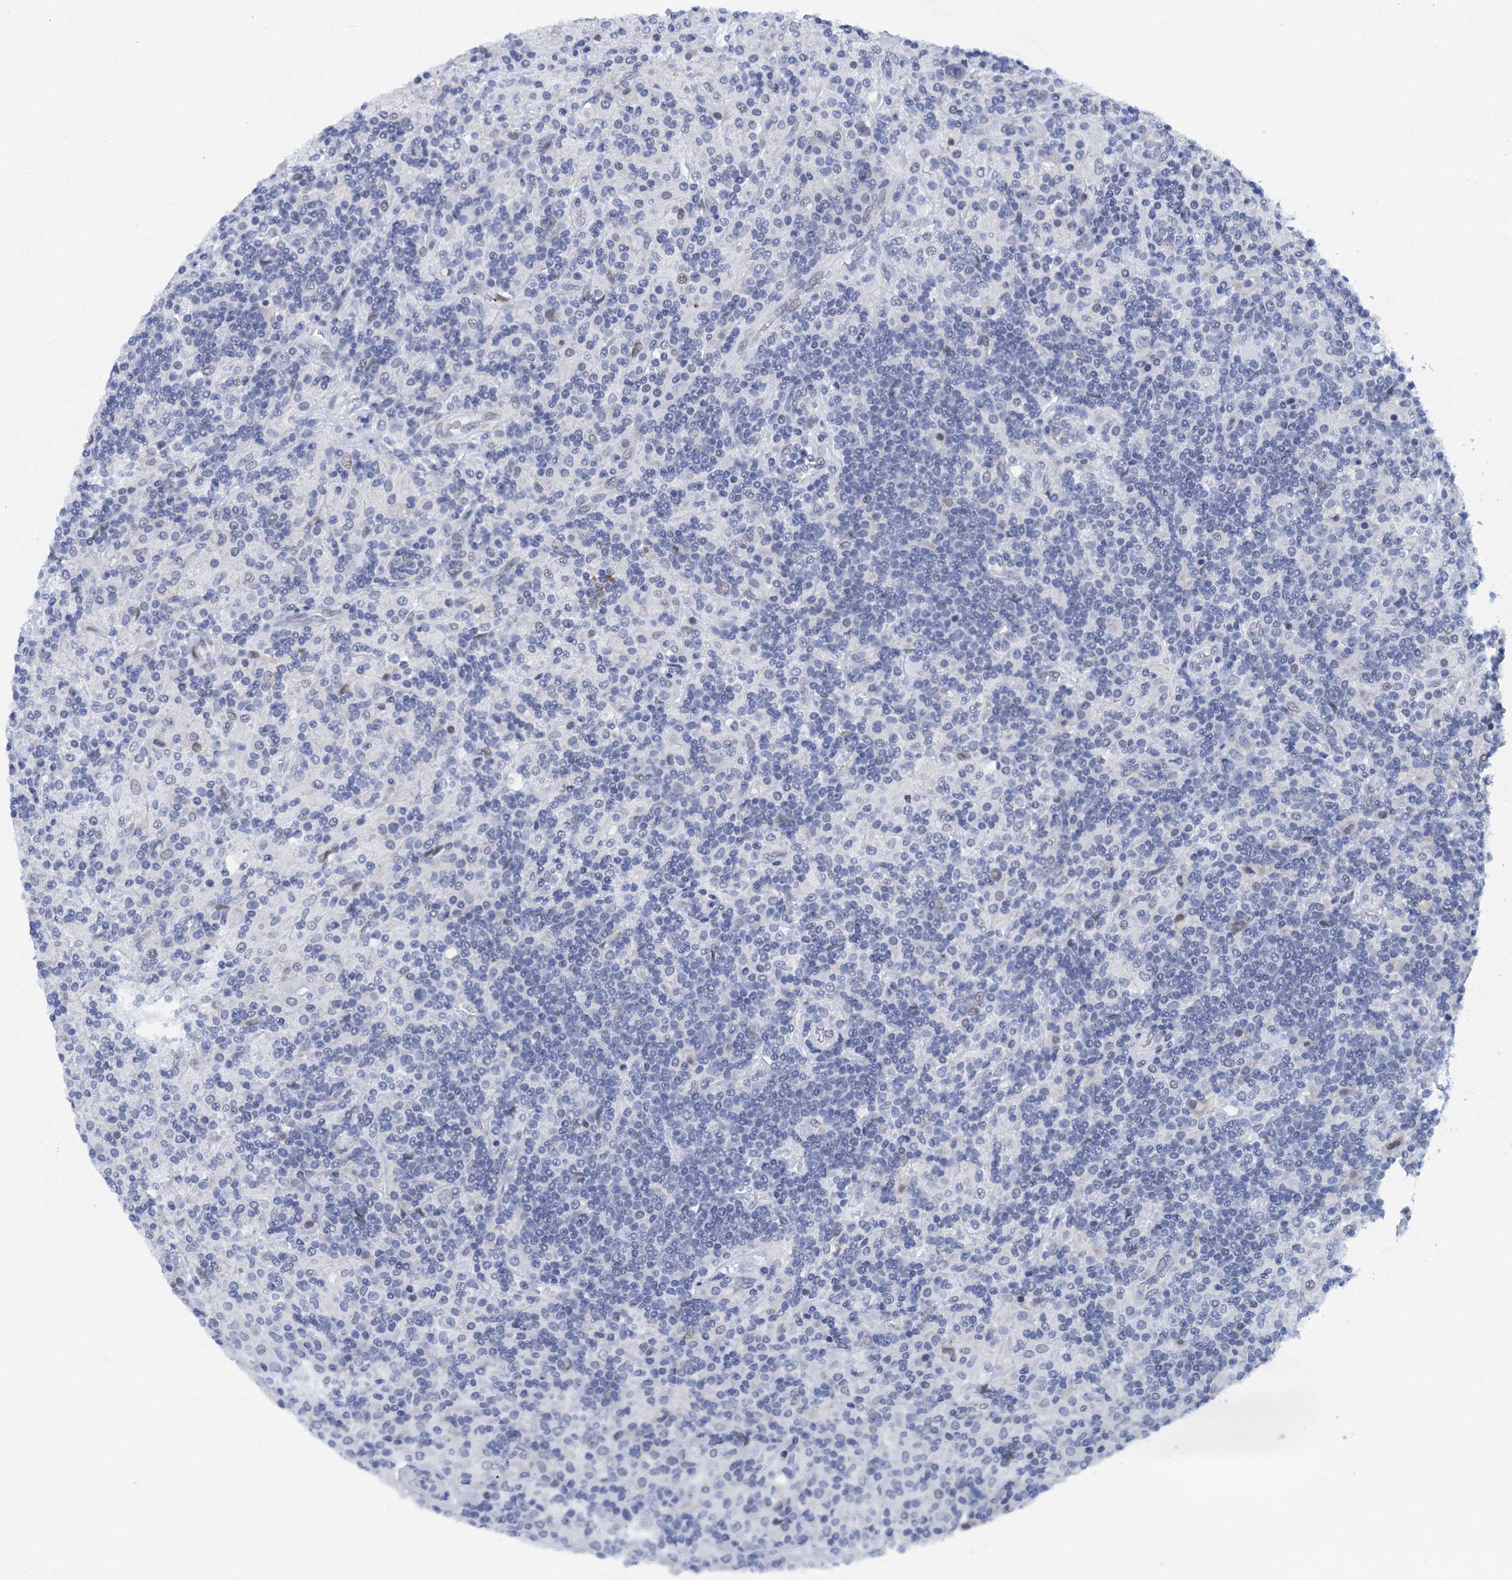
{"staining": {"intensity": "weak", "quantity": "<25%", "location": "nuclear"}, "tissue": "lymphoma", "cell_type": "Tumor cells", "image_type": "cancer", "snomed": [{"axis": "morphology", "description": "Hodgkin's disease, NOS"}, {"axis": "topography", "description": "Lymph node"}], "caption": "Tumor cells are negative for protein expression in human lymphoma.", "gene": "C16orf87", "patient": {"sex": "male", "age": 70}}